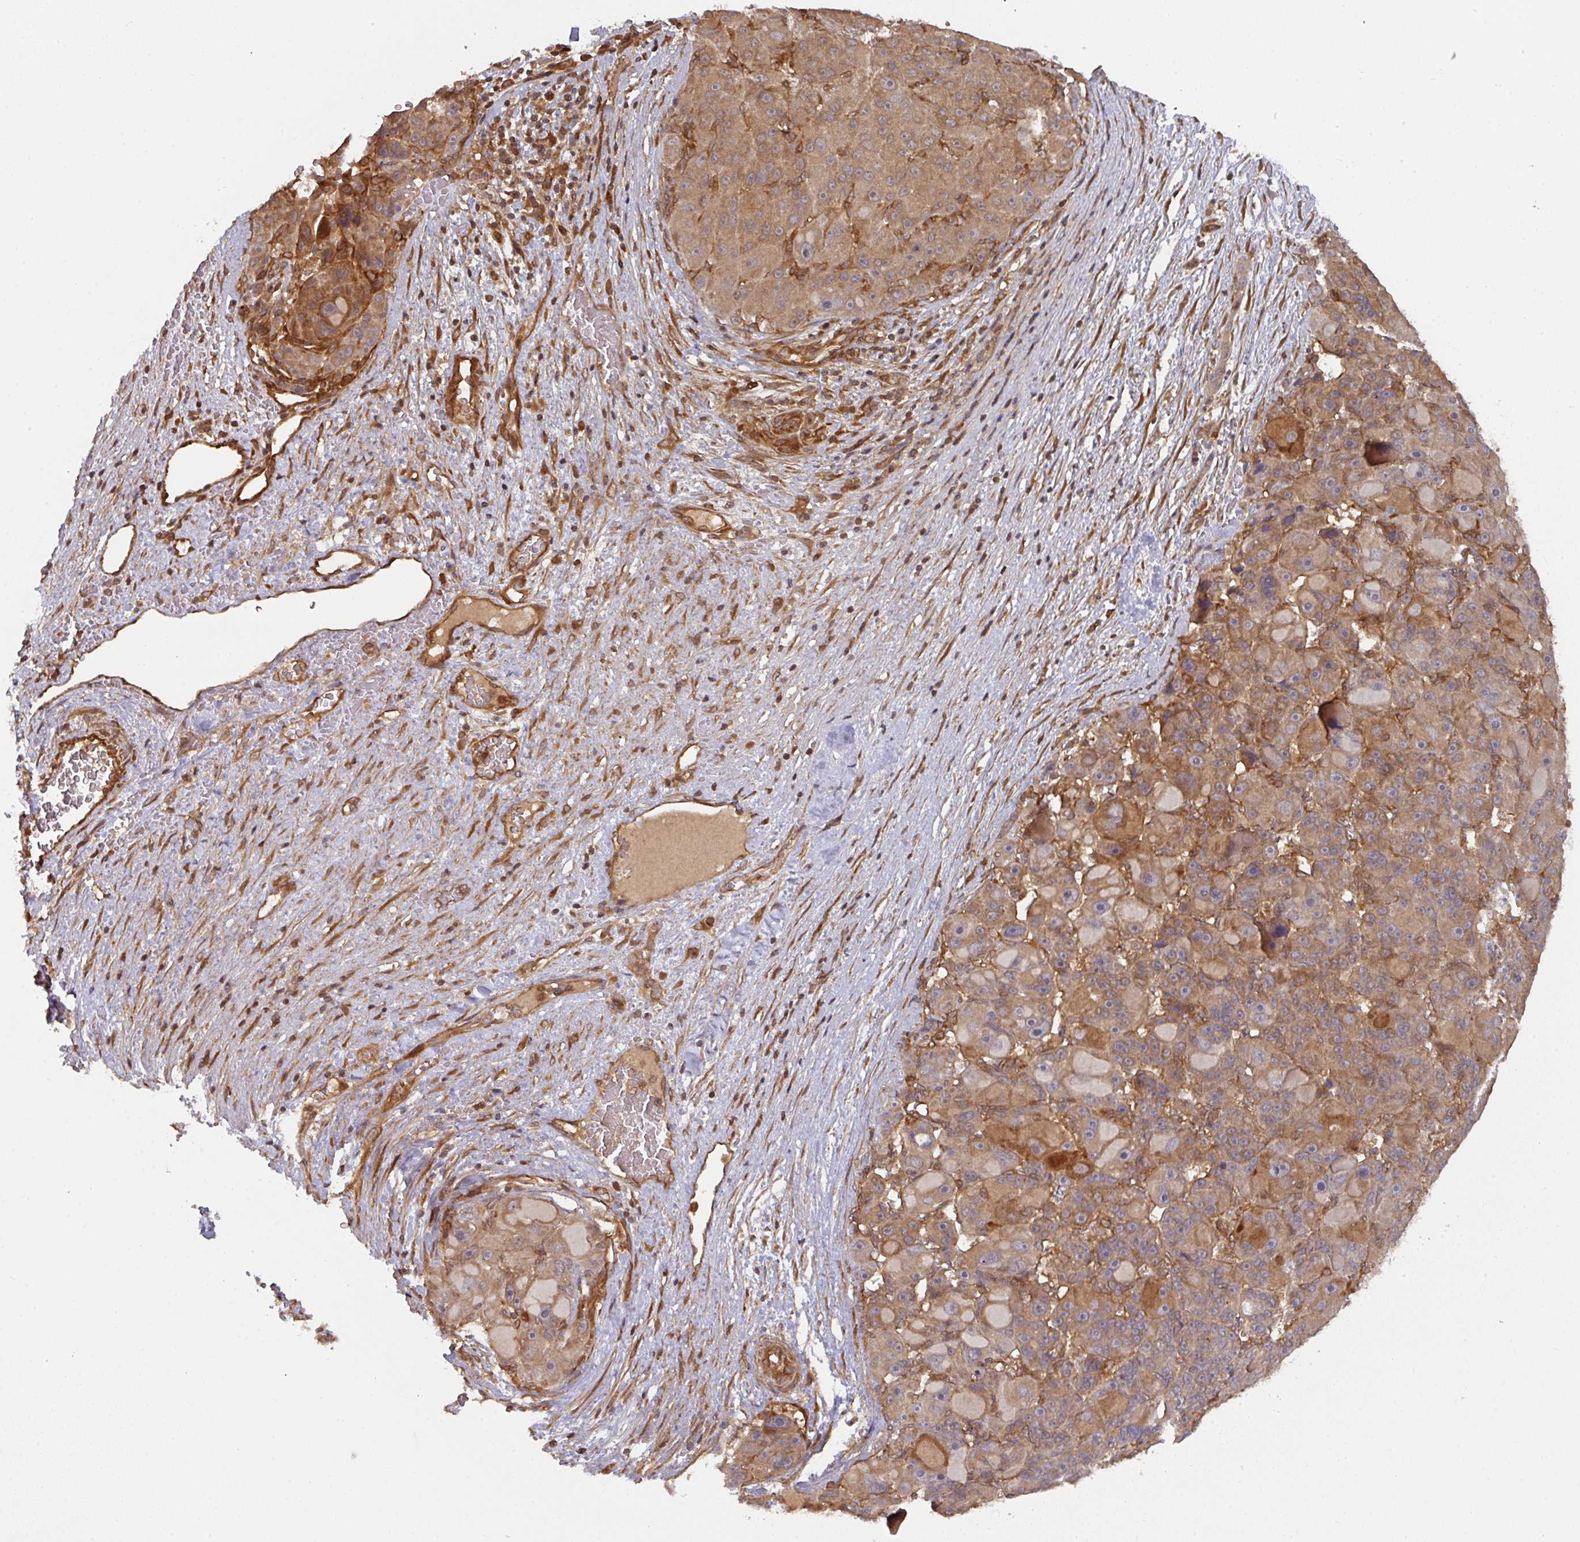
{"staining": {"intensity": "moderate", "quantity": ">75%", "location": "cytoplasmic/membranous"}, "tissue": "liver cancer", "cell_type": "Tumor cells", "image_type": "cancer", "snomed": [{"axis": "morphology", "description": "Carcinoma, Hepatocellular, NOS"}, {"axis": "topography", "description": "Liver"}], "caption": "This is a histology image of immunohistochemistry staining of hepatocellular carcinoma (liver), which shows moderate expression in the cytoplasmic/membranous of tumor cells.", "gene": "EIF4EBP2", "patient": {"sex": "male", "age": 76}}